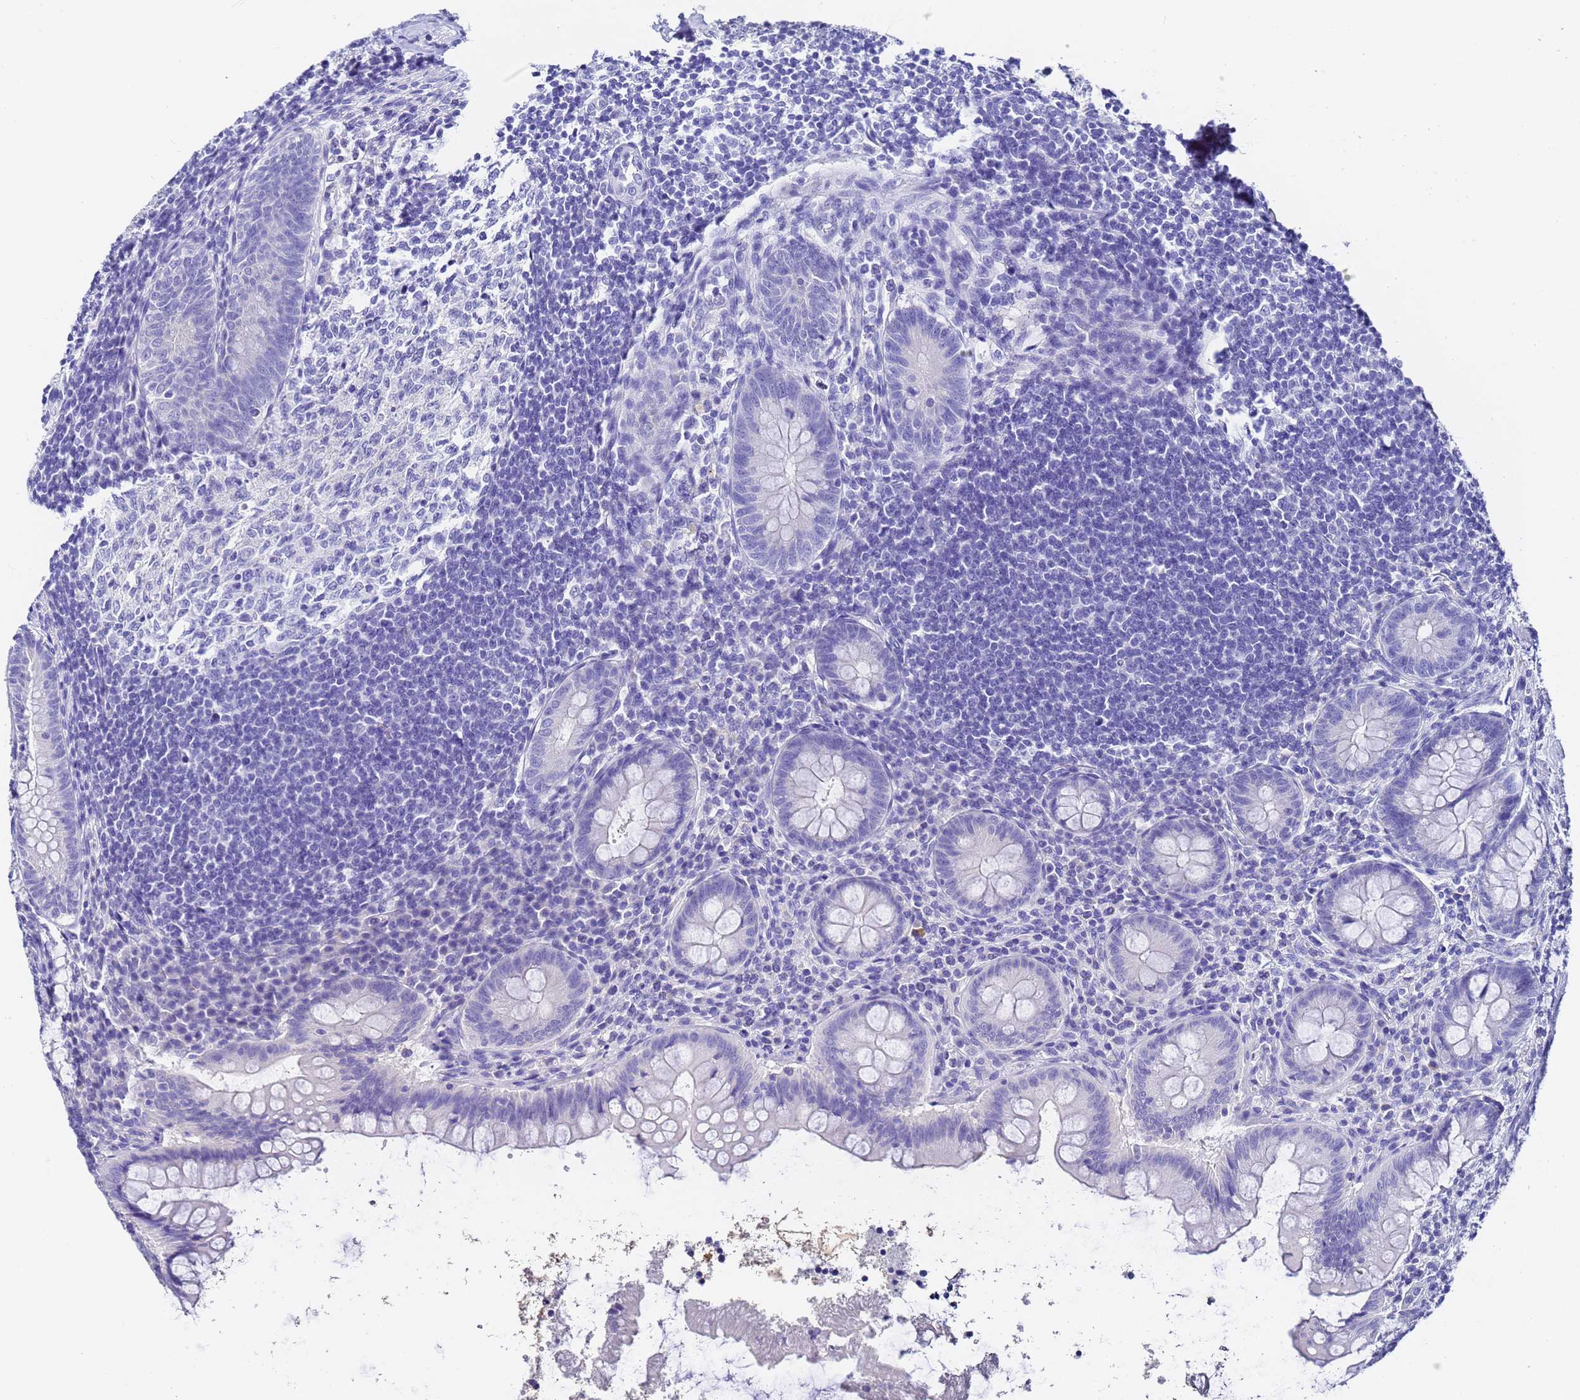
{"staining": {"intensity": "negative", "quantity": "none", "location": "none"}, "tissue": "appendix", "cell_type": "Glandular cells", "image_type": "normal", "snomed": [{"axis": "morphology", "description": "Normal tissue, NOS"}, {"axis": "topography", "description": "Appendix"}], "caption": "This is an immunohistochemistry histopathology image of normal human appendix. There is no positivity in glandular cells.", "gene": "GABRA1", "patient": {"sex": "female", "age": 33}}